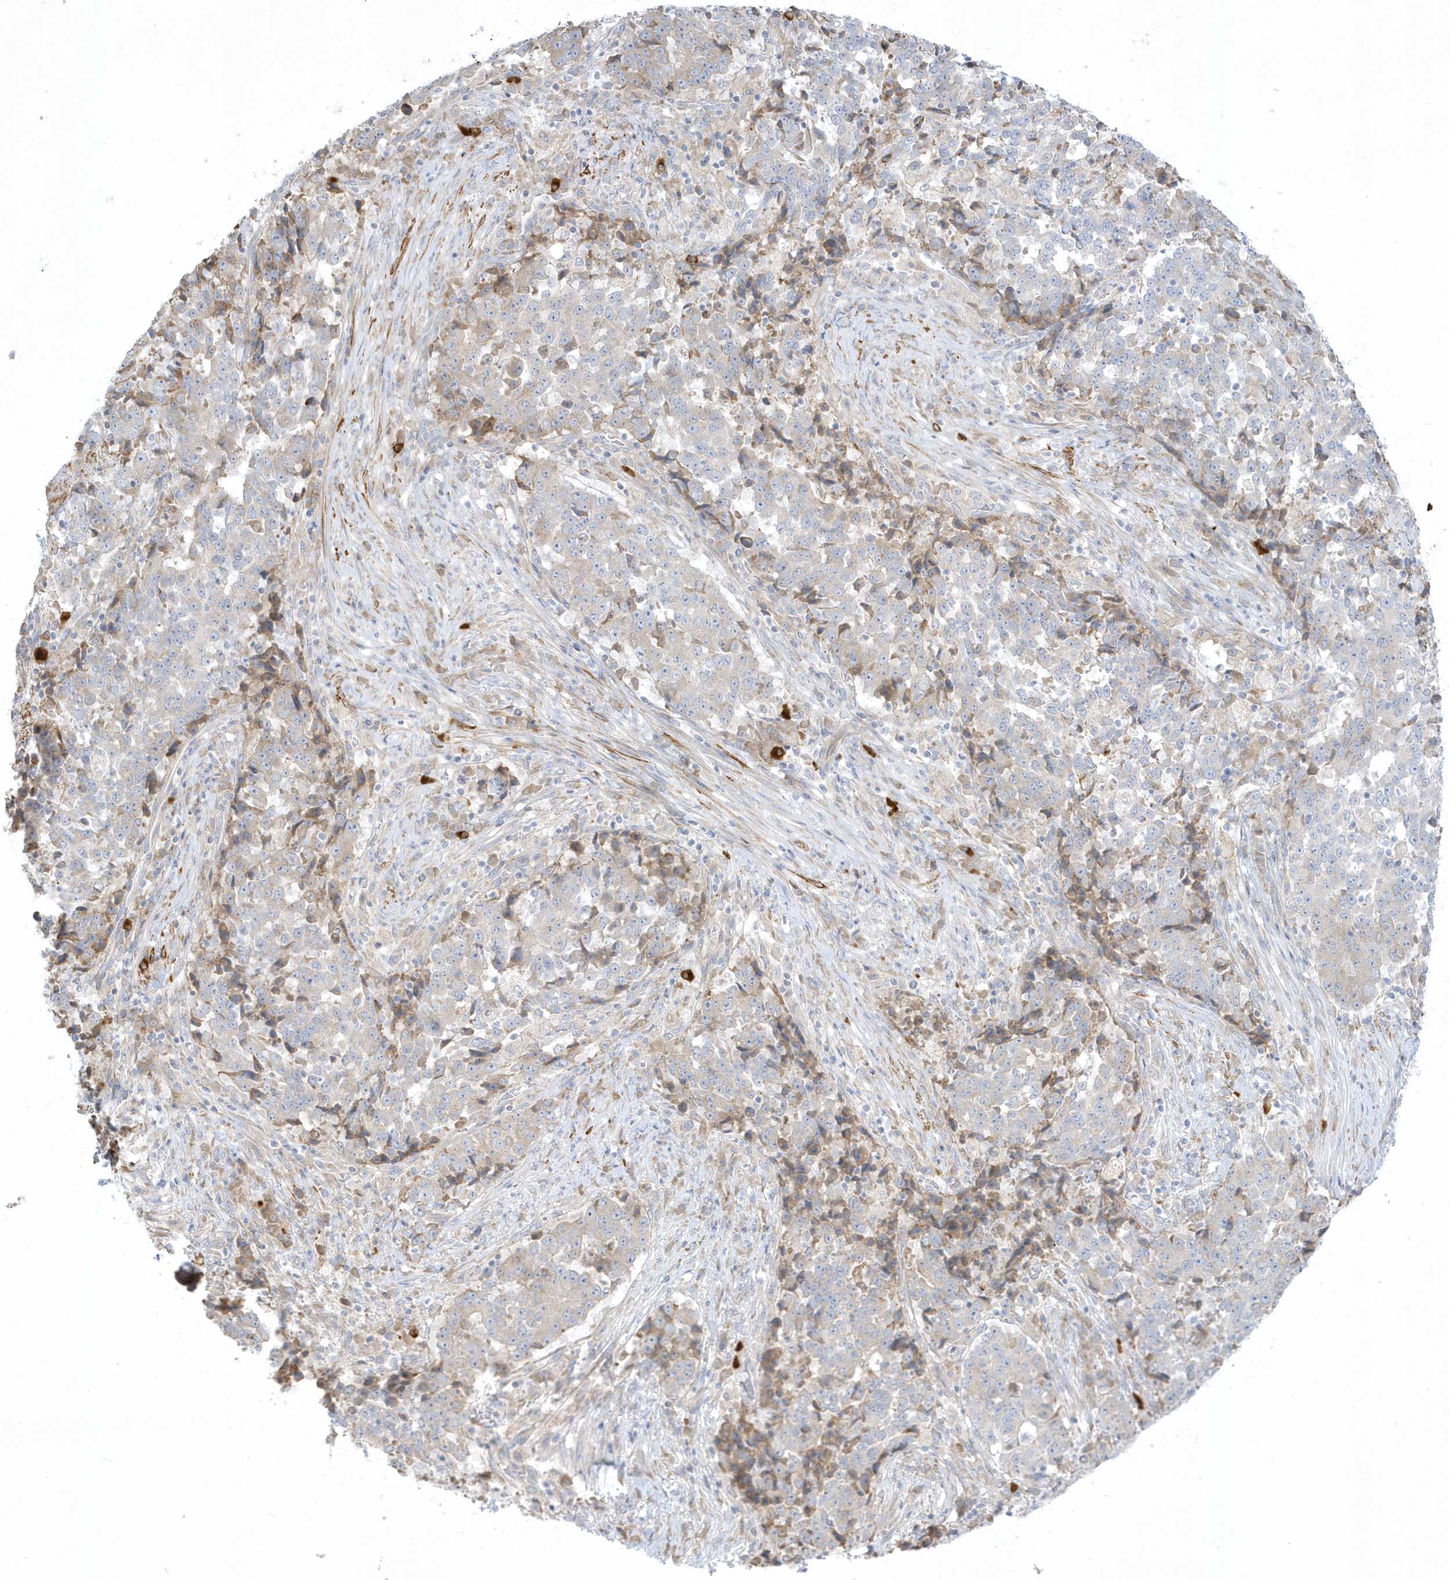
{"staining": {"intensity": "negative", "quantity": "none", "location": "none"}, "tissue": "stomach cancer", "cell_type": "Tumor cells", "image_type": "cancer", "snomed": [{"axis": "morphology", "description": "Adenocarcinoma, NOS"}, {"axis": "topography", "description": "Stomach"}], "caption": "This is an immunohistochemistry micrograph of adenocarcinoma (stomach). There is no expression in tumor cells.", "gene": "THADA", "patient": {"sex": "male", "age": 59}}